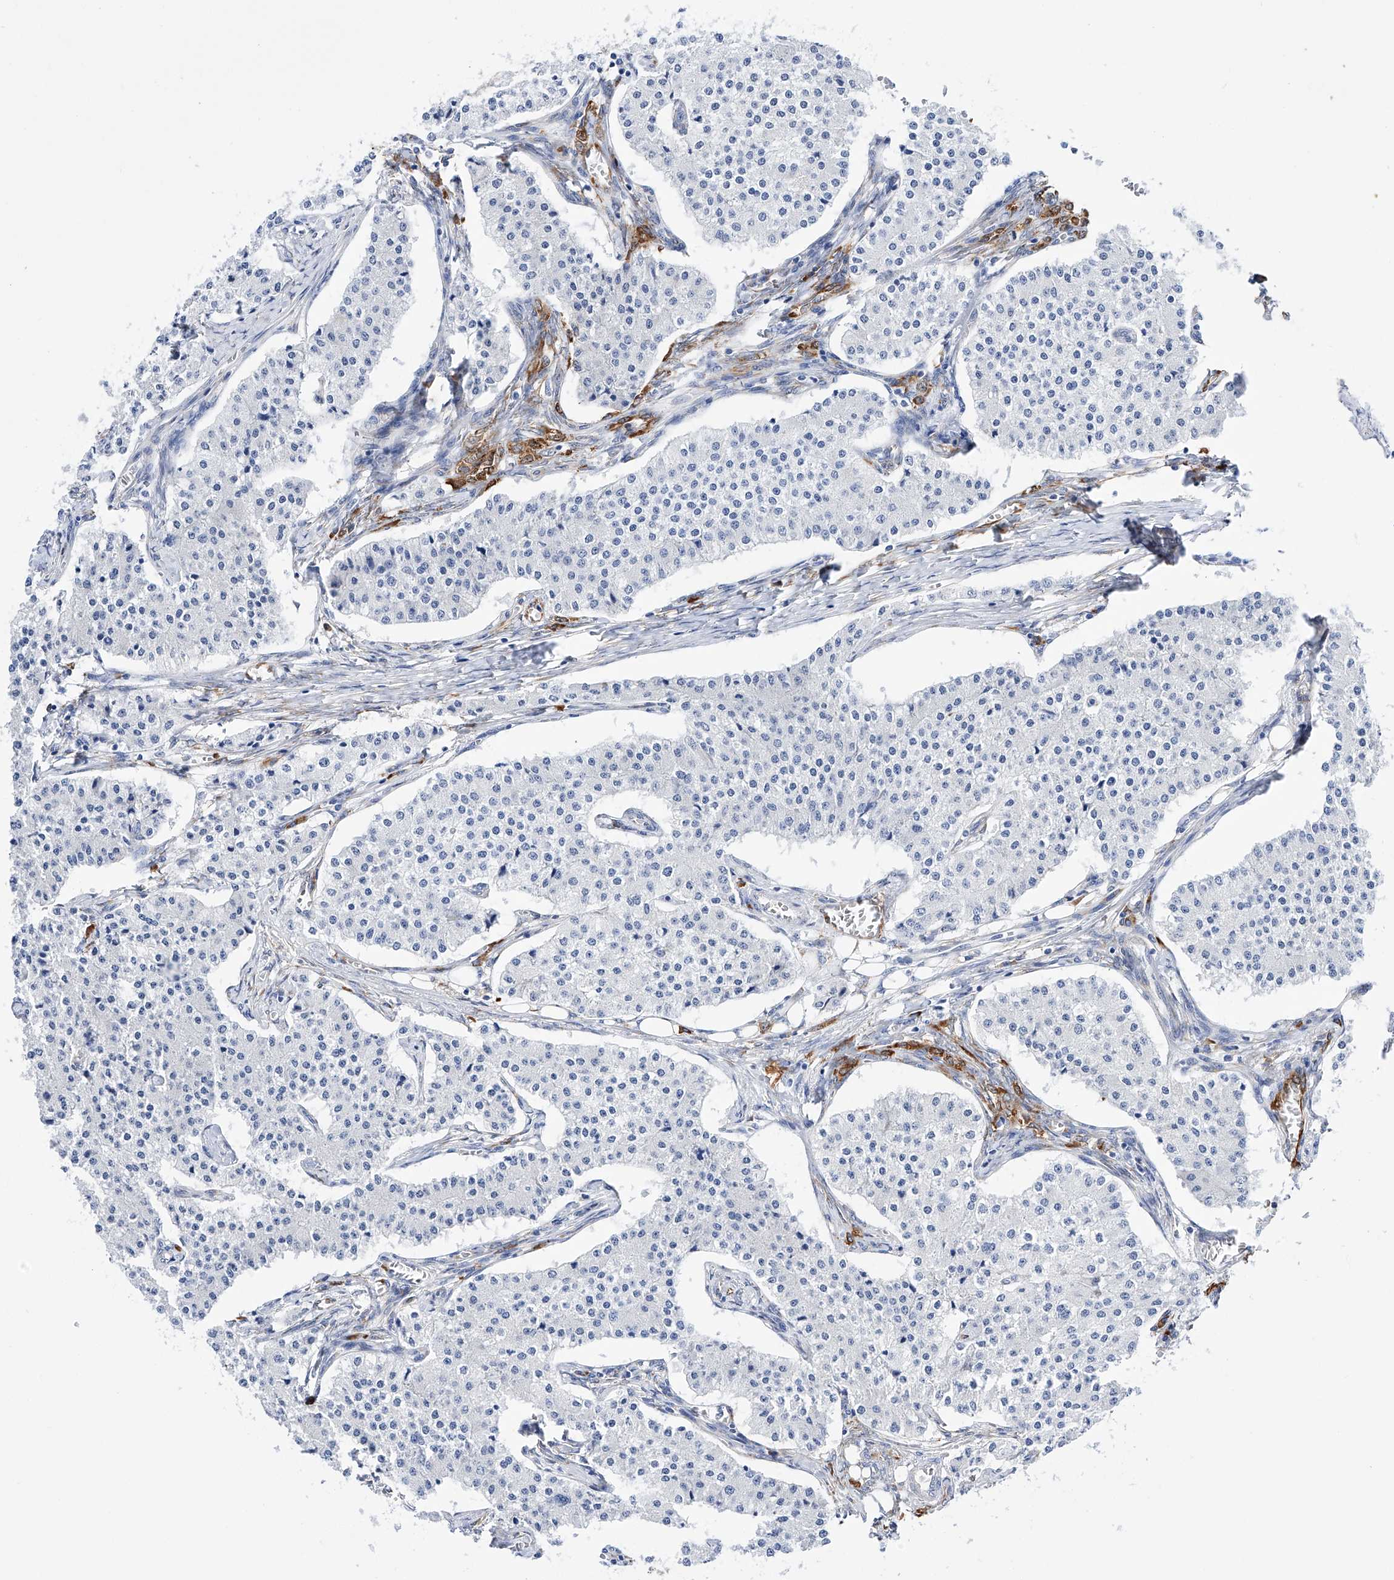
{"staining": {"intensity": "negative", "quantity": "none", "location": "none"}, "tissue": "carcinoid", "cell_type": "Tumor cells", "image_type": "cancer", "snomed": [{"axis": "morphology", "description": "Carcinoid, malignant, NOS"}, {"axis": "topography", "description": "Colon"}], "caption": "Carcinoid stained for a protein using IHC displays no staining tumor cells.", "gene": "PDIA5", "patient": {"sex": "female", "age": 52}}